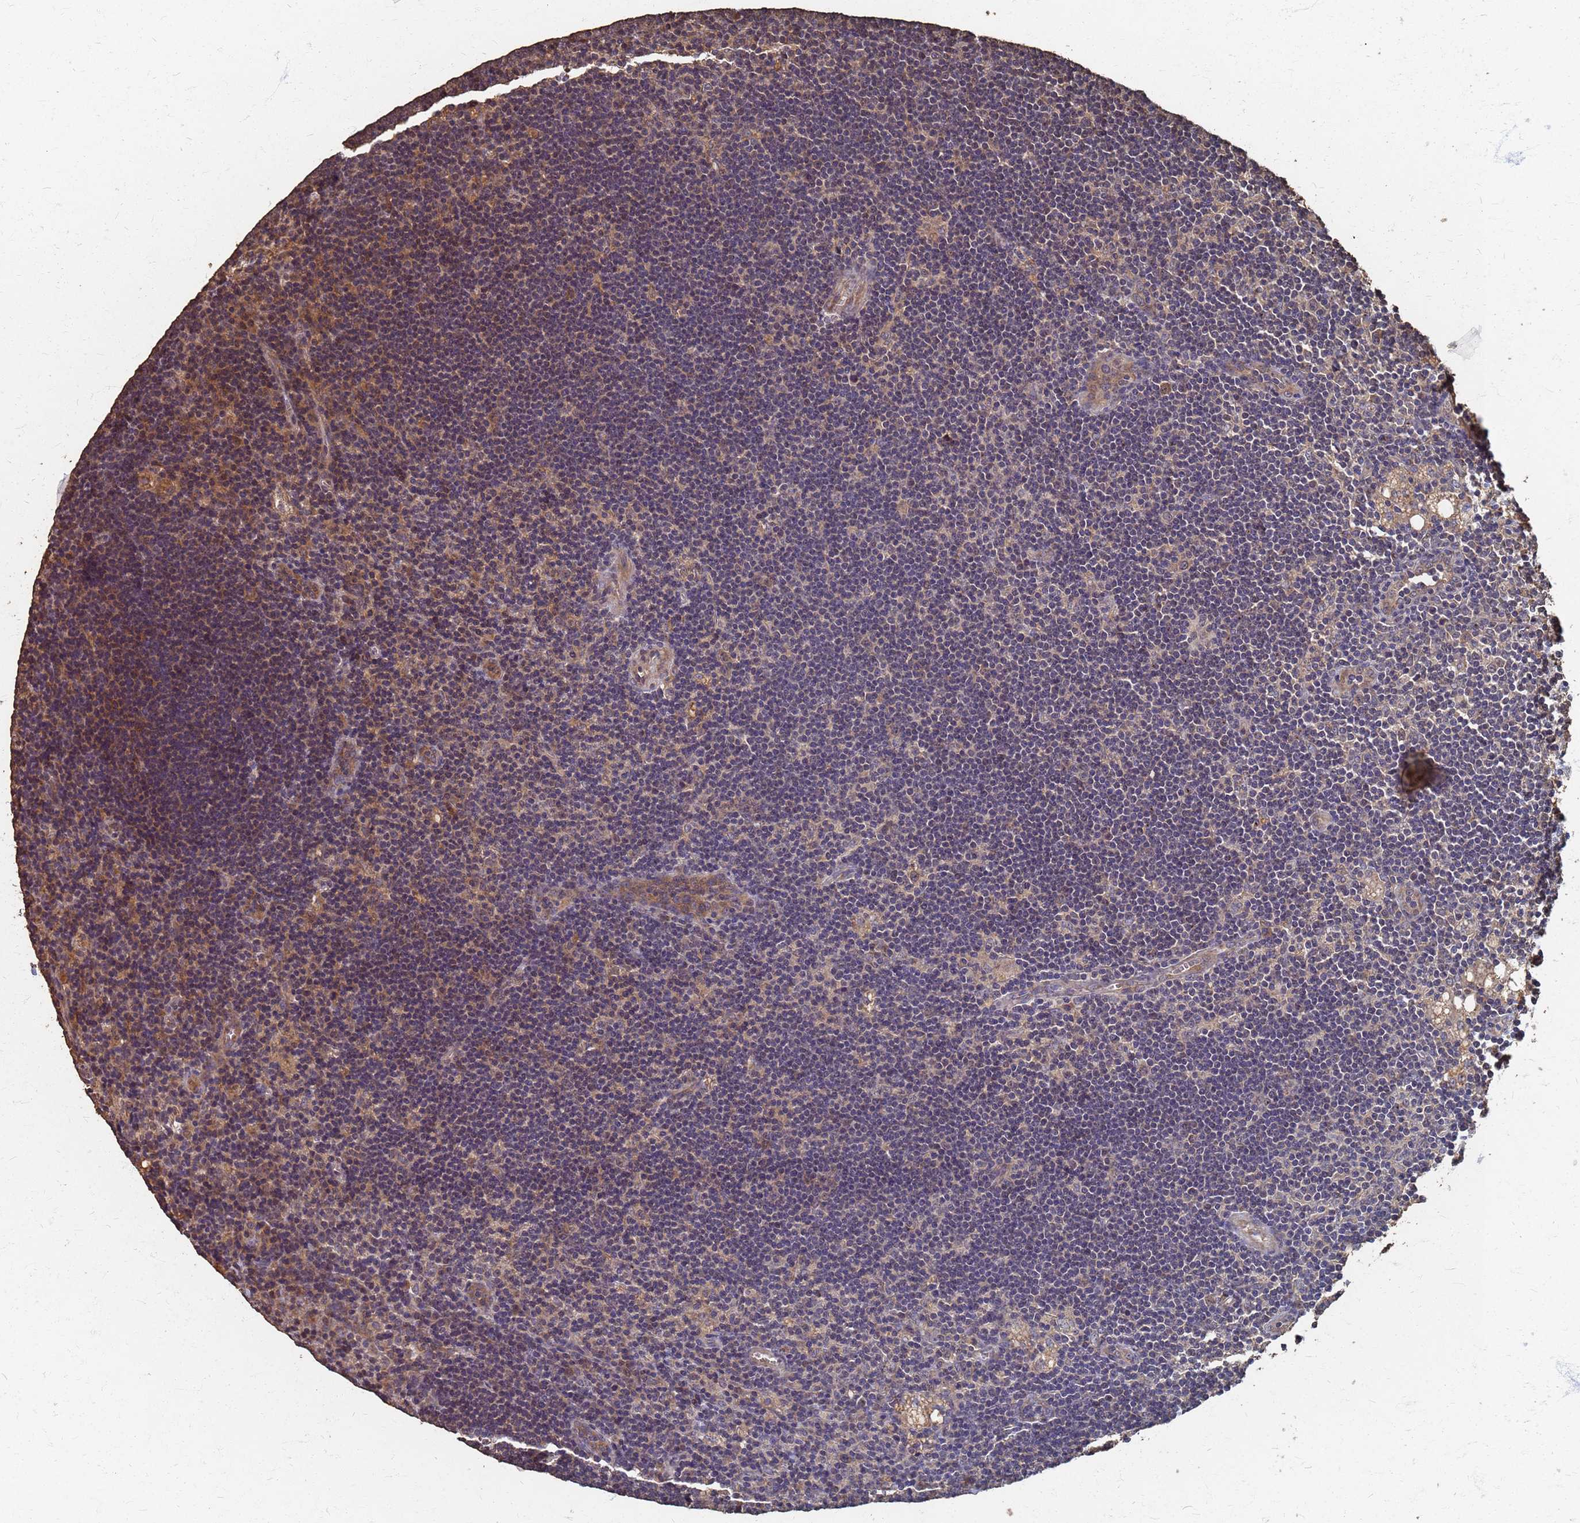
{"staining": {"intensity": "weak", "quantity": "<25%", "location": "cytoplasmic/membranous"}, "tissue": "lymph node", "cell_type": "Non-germinal center cells", "image_type": "normal", "snomed": [{"axis": "morphology", "description": "Normal tissue, NOS"}, {"axis": "topography", "description": "Lymph node"}], "caption": "DAB (3,3'-diaminobenzidine) immunohistochemical staining of benign human lymph node reveals no significant expression in non-germinal center cells. Nuclei are stained in blue.", "gene": "DPH5", "patient": {"sex": "male", "age": 24}}